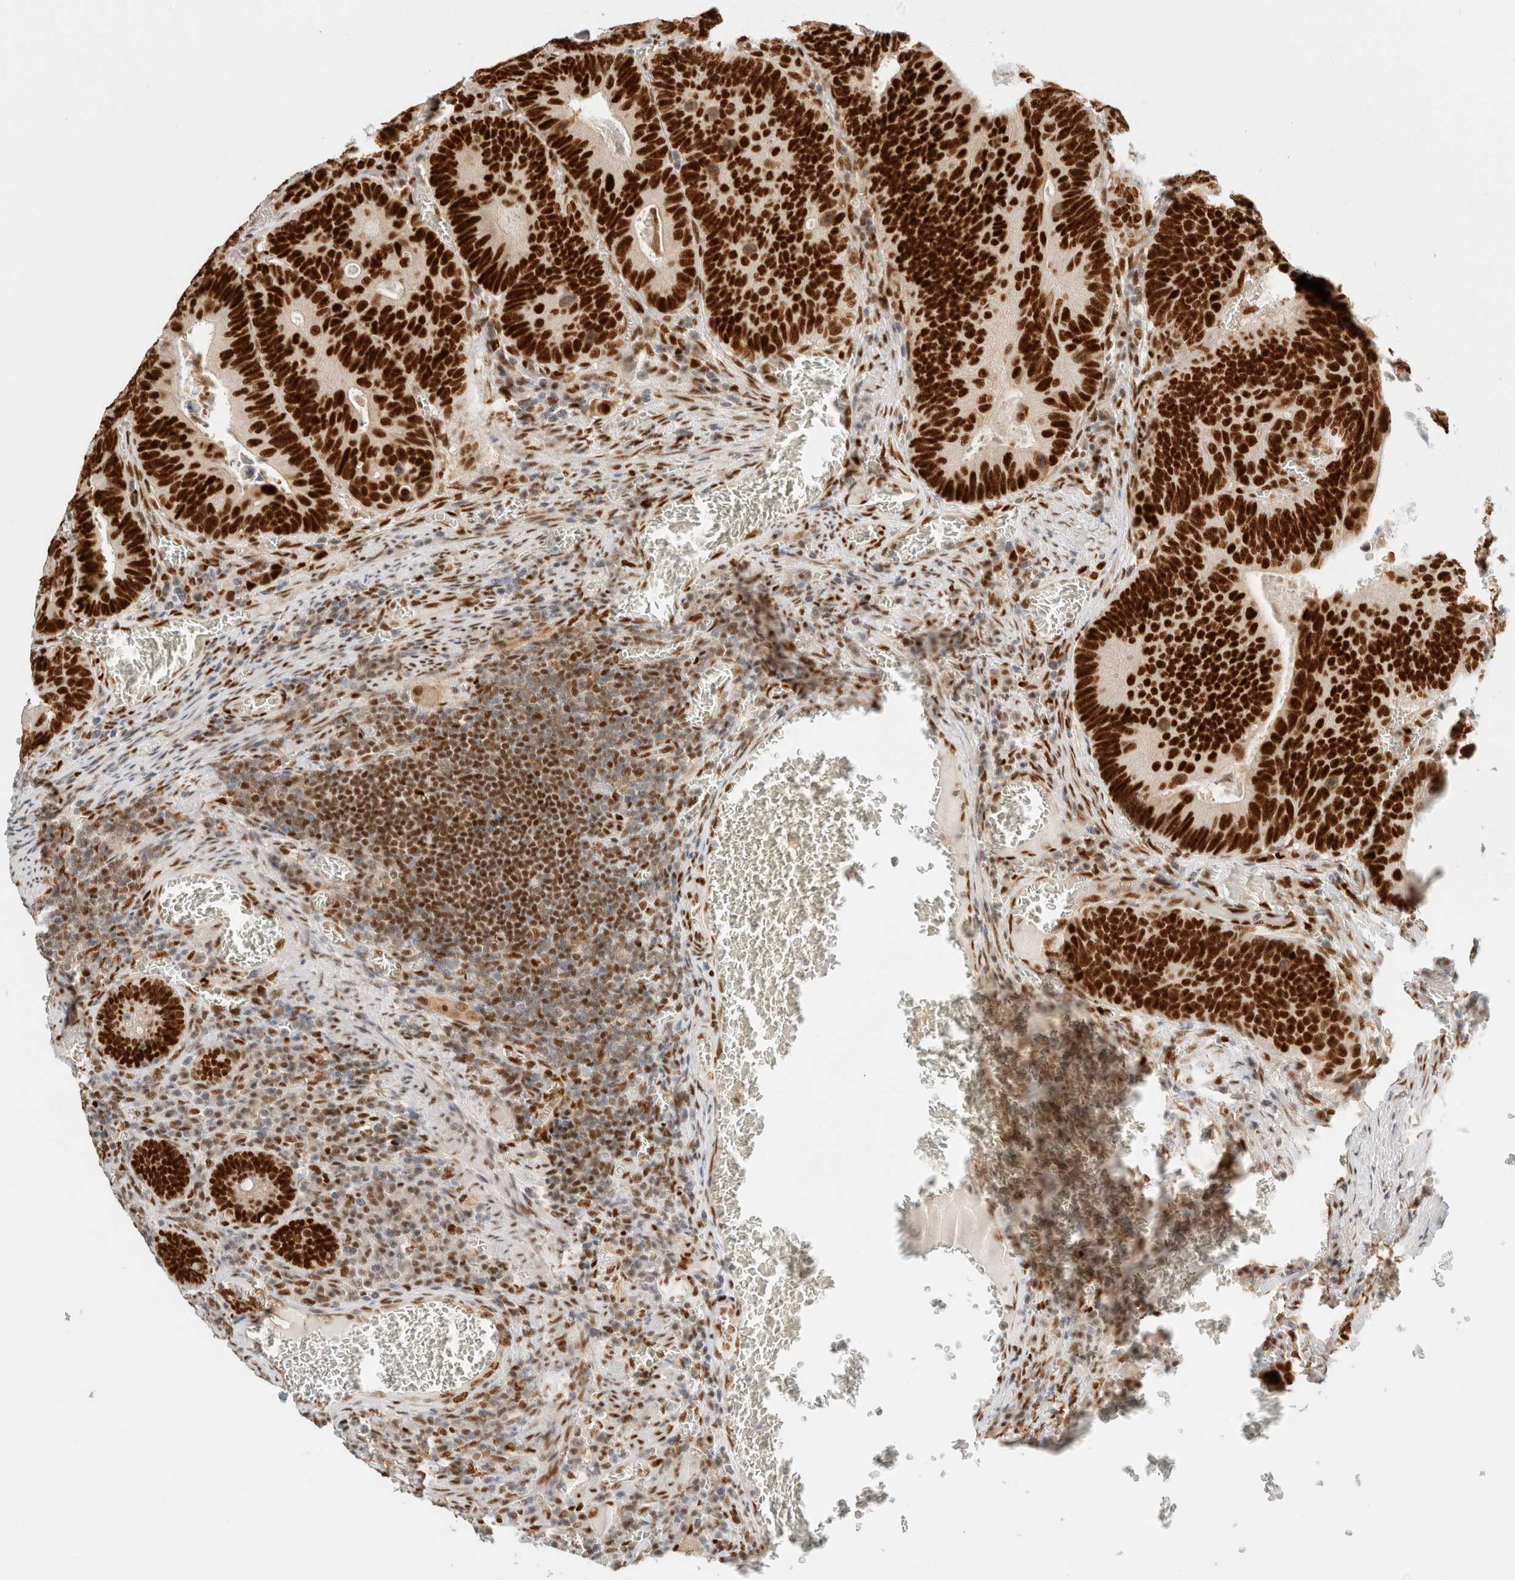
{"staining": {"intensity": "strong", "quantity": ">75%", "location": "nuclear"}, "tissue": "colorectal cancer", "cell_type": "Tumor cells", "image_type": "cancer", "snomed": [{"axis": "morphology", "description": "Inflammation, NOS"}, {"axis": "morphology", "description": "Adenocarcinoma, NOS"}, {"axis": "topography", "description": "Colon"}], "caption": "IHC staining of colorectal cancer, which shows high levels of strong nuclear expression in about >75% of tumor cells indicating strong nuclear protein staining. The staining was performed using DAB (brown) for protein detection and nuclei were counterstained in hematoxylin (blue).", "gene": "ZNF768", "patient": {"sex": "male", "age": 72}}